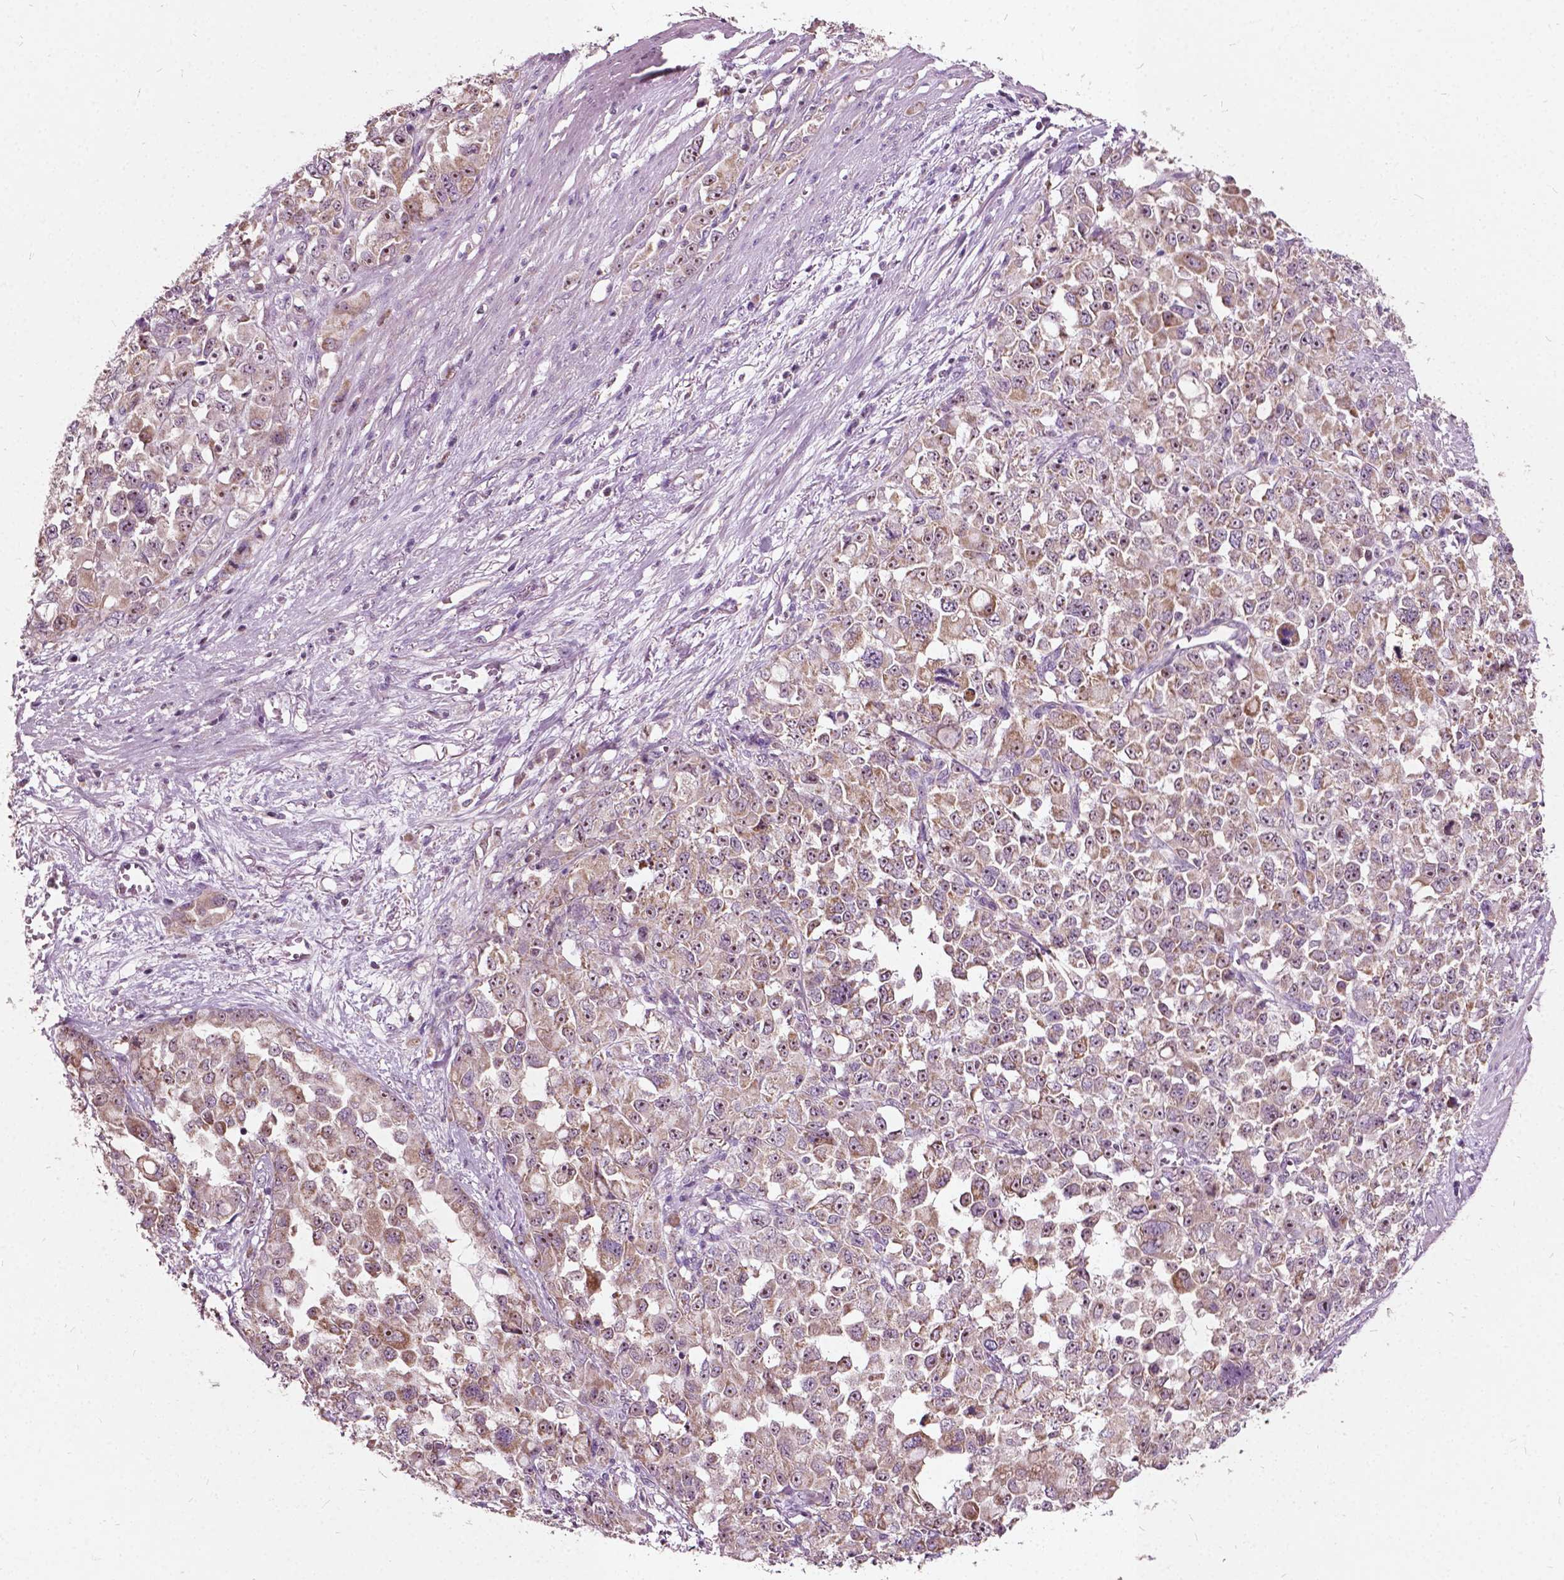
{"staining": {"intensity": "weak", "quantity": ">75%", "location": "cytoplasmic/membranous,nuclear"}, "tissue": "stomach cancer", "cell_type": "Tumor cells", "image_type": "cancer", "snomed": [{"axis": "morphology", "description": "Adenocarcinoma, NOS"}, {"axis": "topography", "description": "Stomach"}], "caption": "Weak cytoplasmic/membranous and nuclear expression for a protein is present in approximately >75% of tumor cells of stomach cancer using immunohistochemistry.", "gene": "ODF3L2", "patient": {"sex": "female", "age": 76}}